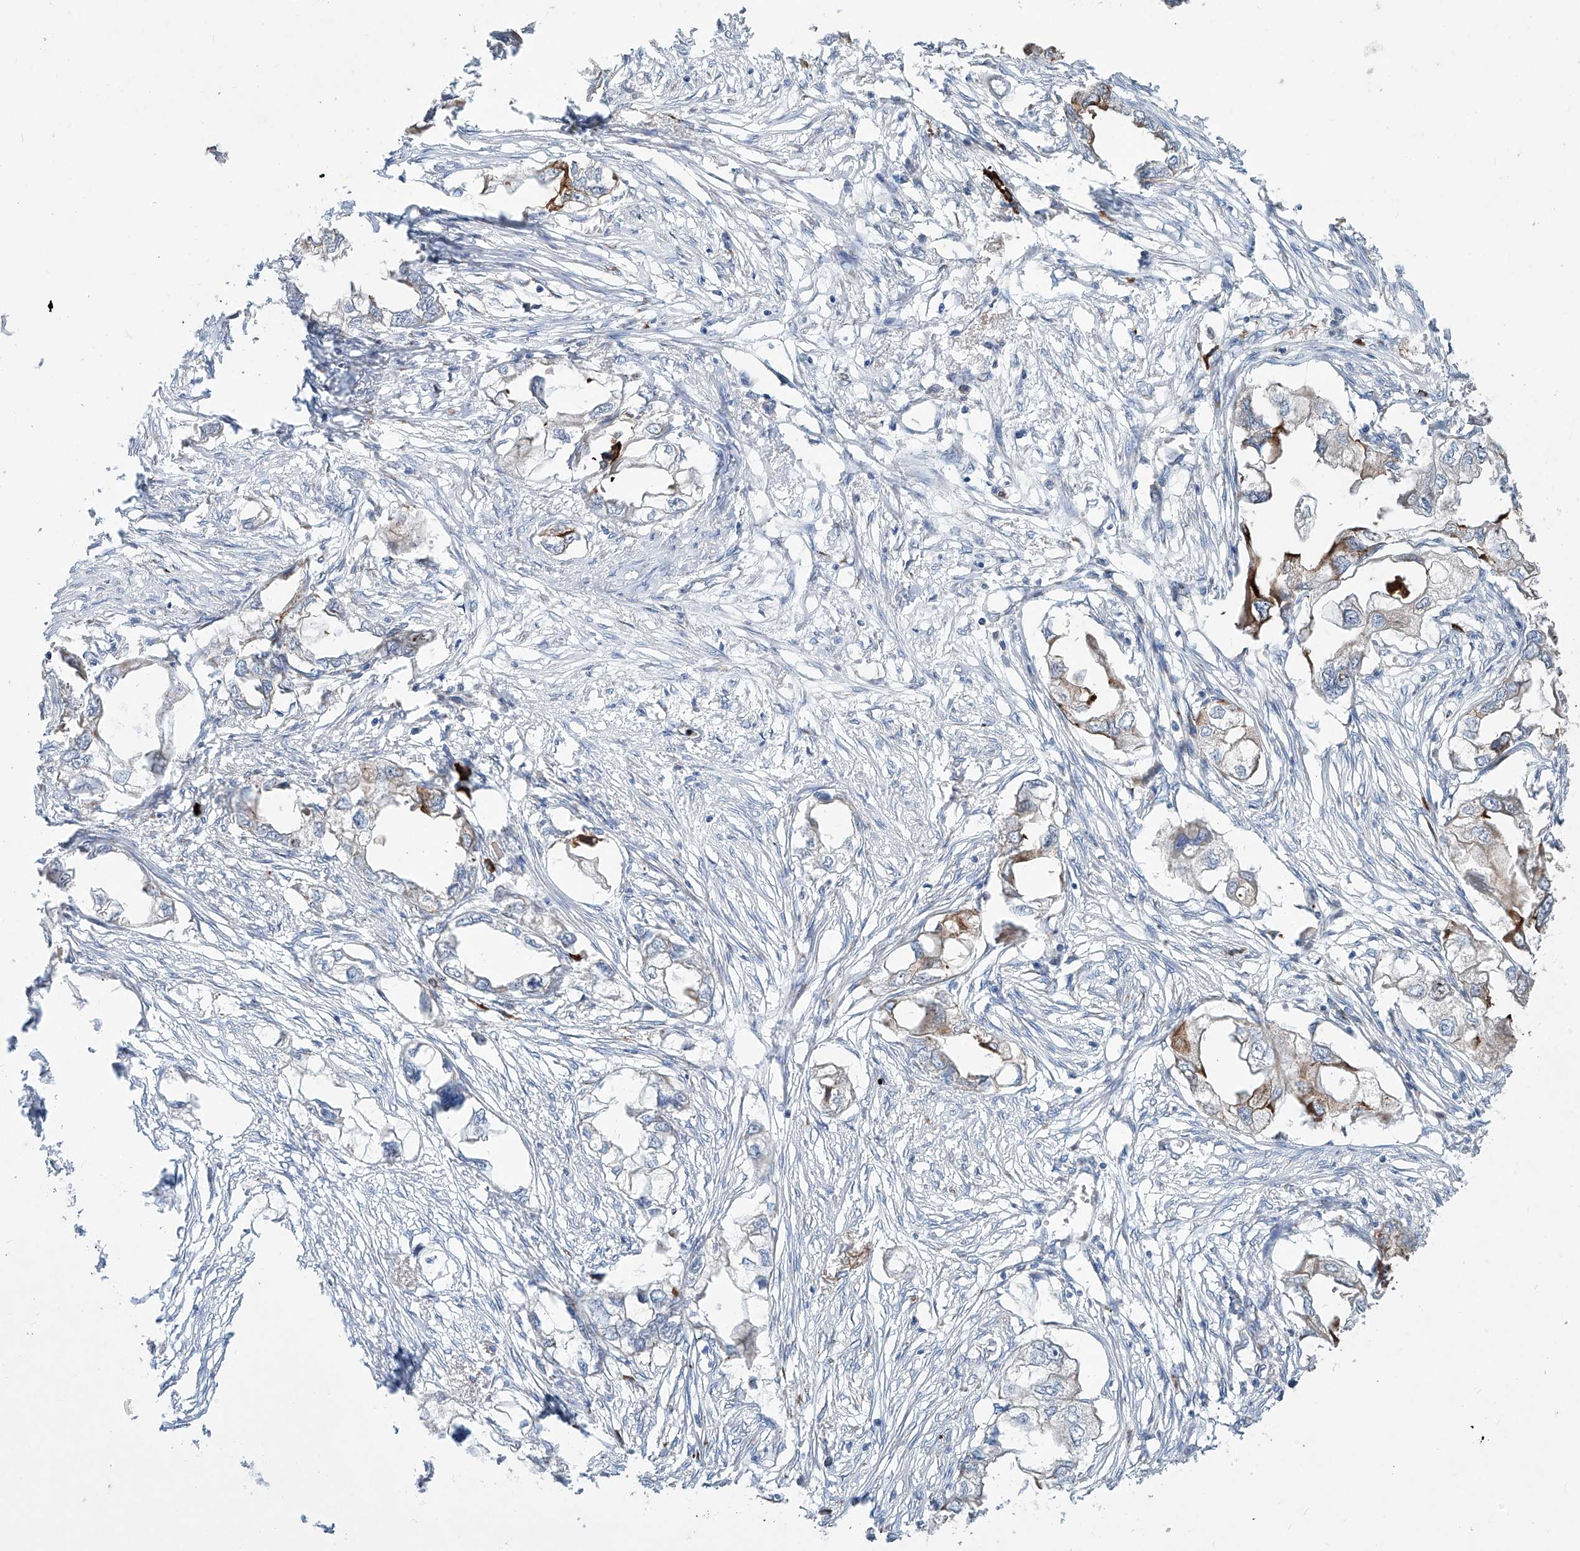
{"staining": {"intensity": "moderate", "quantity": "<25%", "location": "cytoplasmic/membranous"}, "tissue": "endometrial cancer", "cell_type": "Tumor cells", "image_type": "cancer", "snomed": [{"axis": "morphology", "description": "Adenocarcinoma, NOS"}, {"axis": "morphology", "description": "Adenocarcinoma, metastatic, NOS"}, {"axis": "topography", "description": "Adipose tissue"}, {"axis": "topography", "description": "Endometrium"}], "caption": "High-magnification brightfield microscopy of endometrial cancer (metastatic adenocarcinoma) stained with DAB (brown) and counterstained with hematoxylin (blue). tumor cells exhibit moderate cytoplasmic/membranous staining is identified in about<25% of cells. The protein is shown in brown color, while the nuclei are stained blue.", "gene": "CDH5", "patient": {"sex": "female", "age": 67}}